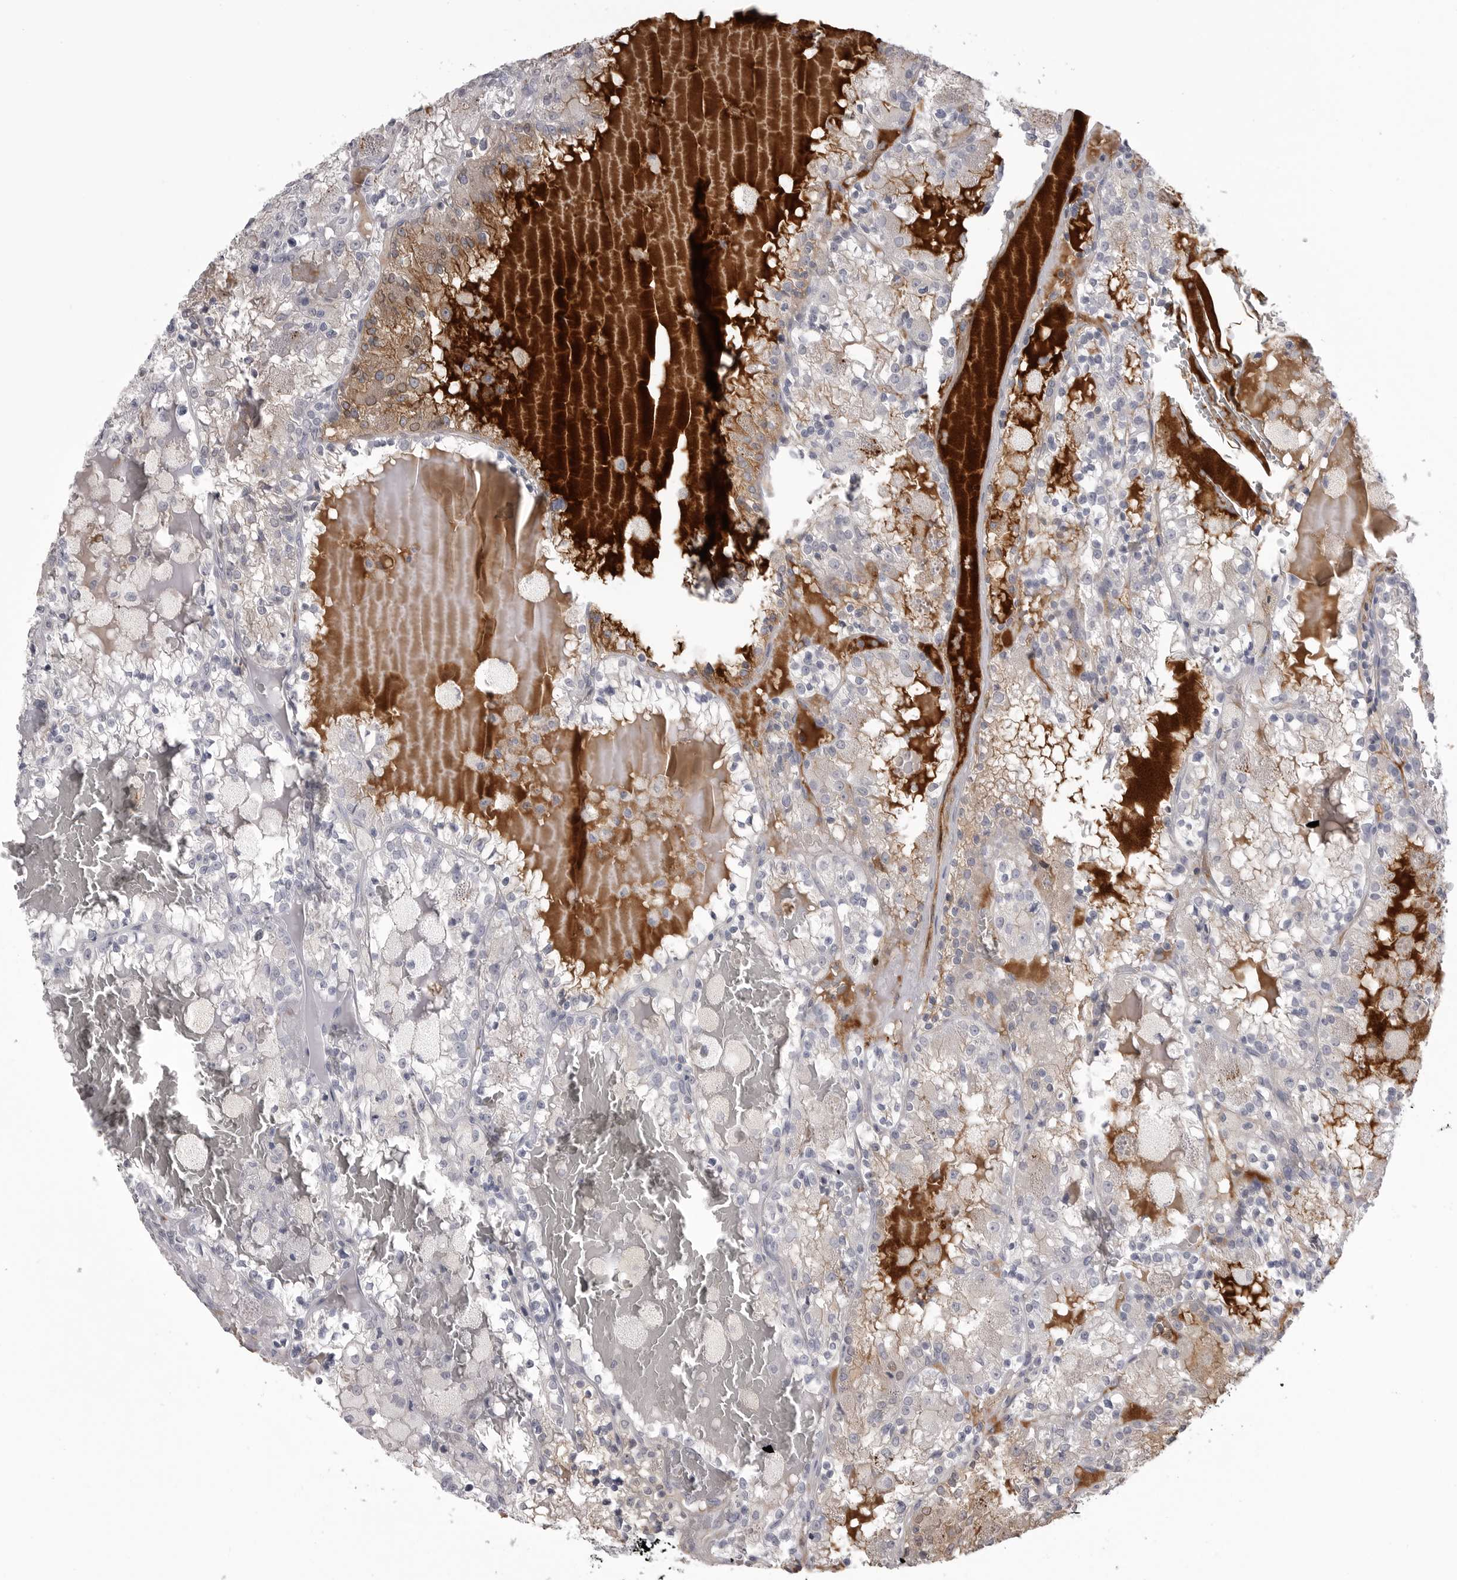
{"staining": {"intensity": "negative", "quantity": "none", "location": "none"}, "tissue": "renal cancer", "cell_type": "Tumor cells", "image_type": "cancer", "snomed": [{"axis": "morphology", "description": "Adenocarcinoma, NOS"}, {"axis": "topography", "description": "Kidney"}], "caption": "A micrograph of human adenocarcinoma (renal) is negative for staining in tumor cells.", "gene": "SERPING1", "patient": {"sex": "female", "age": 56}}